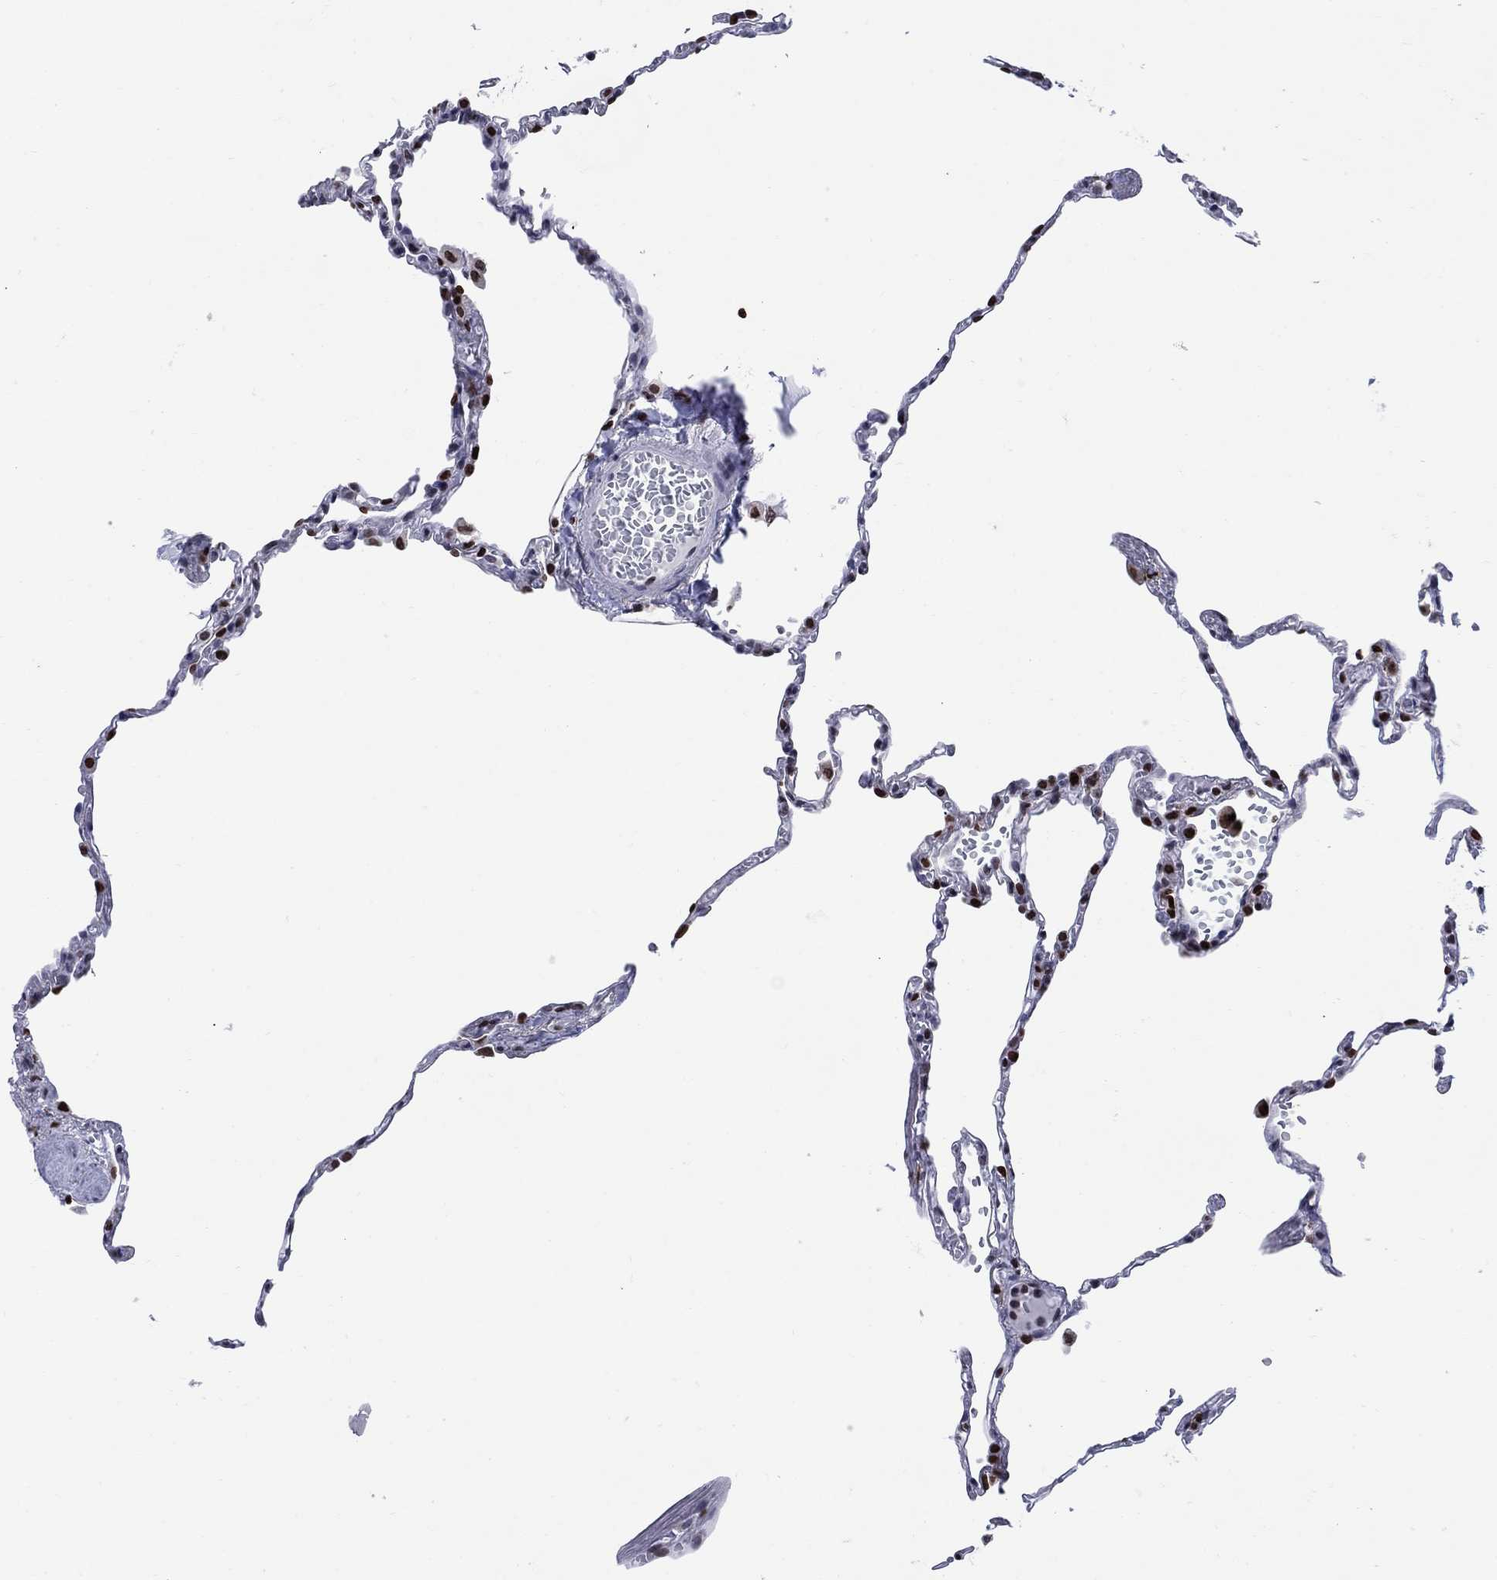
{"staining": {"intensity": "strong", "quantity": "25%-75%", "location": "nuclear"}, "tissue": "lung", "cell_type": "Alveolar cells", "image_type": "normal", "snomed": [{"axis": "morphology", "description": "Normal tissue, NOS"}, {"axis": "topography", "description": "Lung"}], "caption": "DAB immunohistochemical staining of normal lung displays strong nuclear protein positivity in about 25%-75% of alveolar cells.", "gene": "HMGA1", "patient": {"sex": "male", "age": 78}}